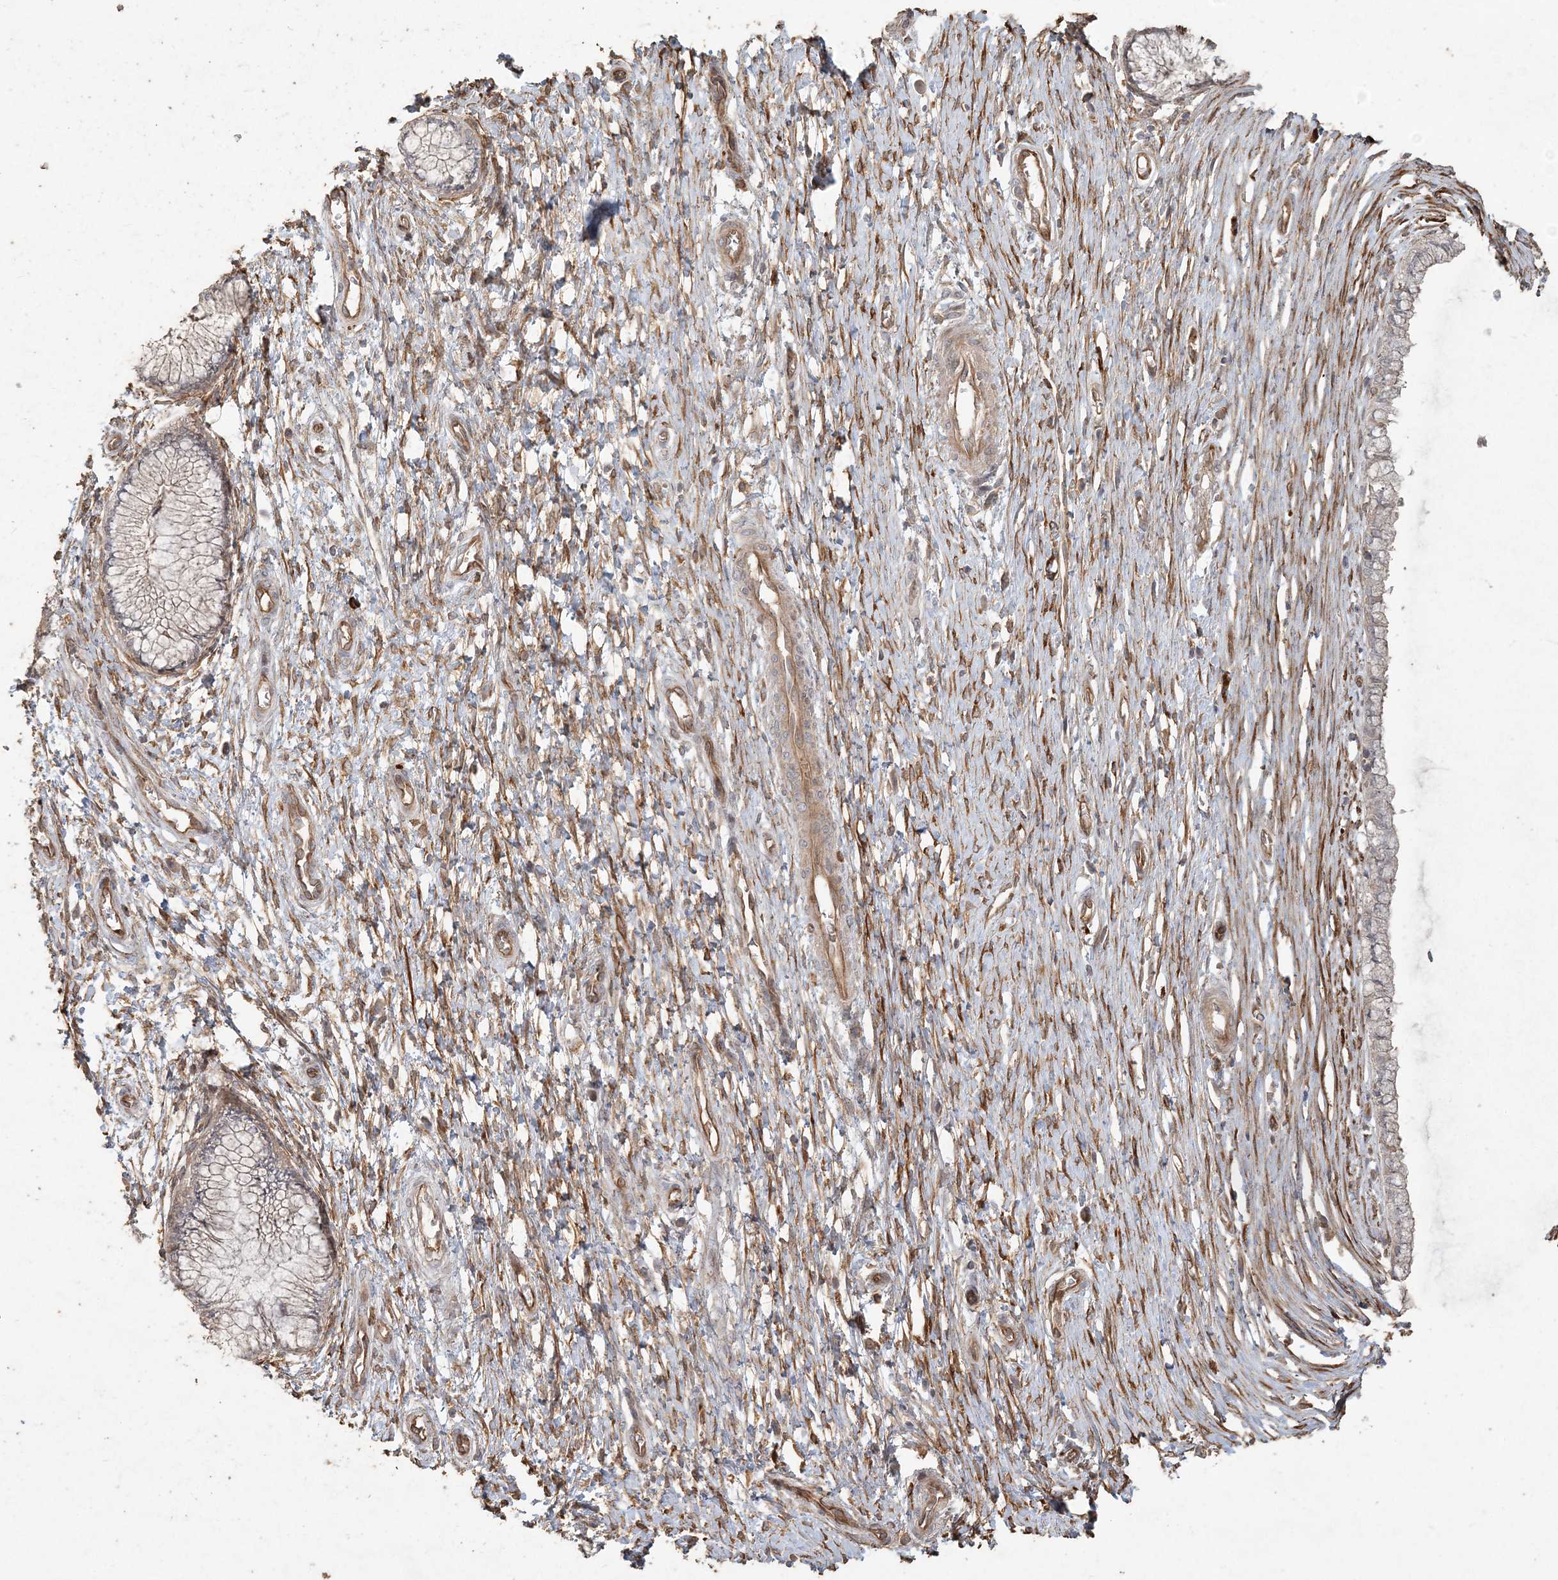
{"staining": {"intensity": "weak", "quantity": "<25%", "location": "cytoplasmic/membranous"}, "tissue": "cervix", "cell_type": "Glandular cells", "image_type": "normal", "snomed": [{"axis": "morphology", "description": "Normal tissue, NOS"}, {"axis": "topography", "description": "Cervix"}], "caption": "Glandular cells show no significant positivity in benign cervix.", "gene": "RNF145", "patient": {"sex": "female", "age": 55}}